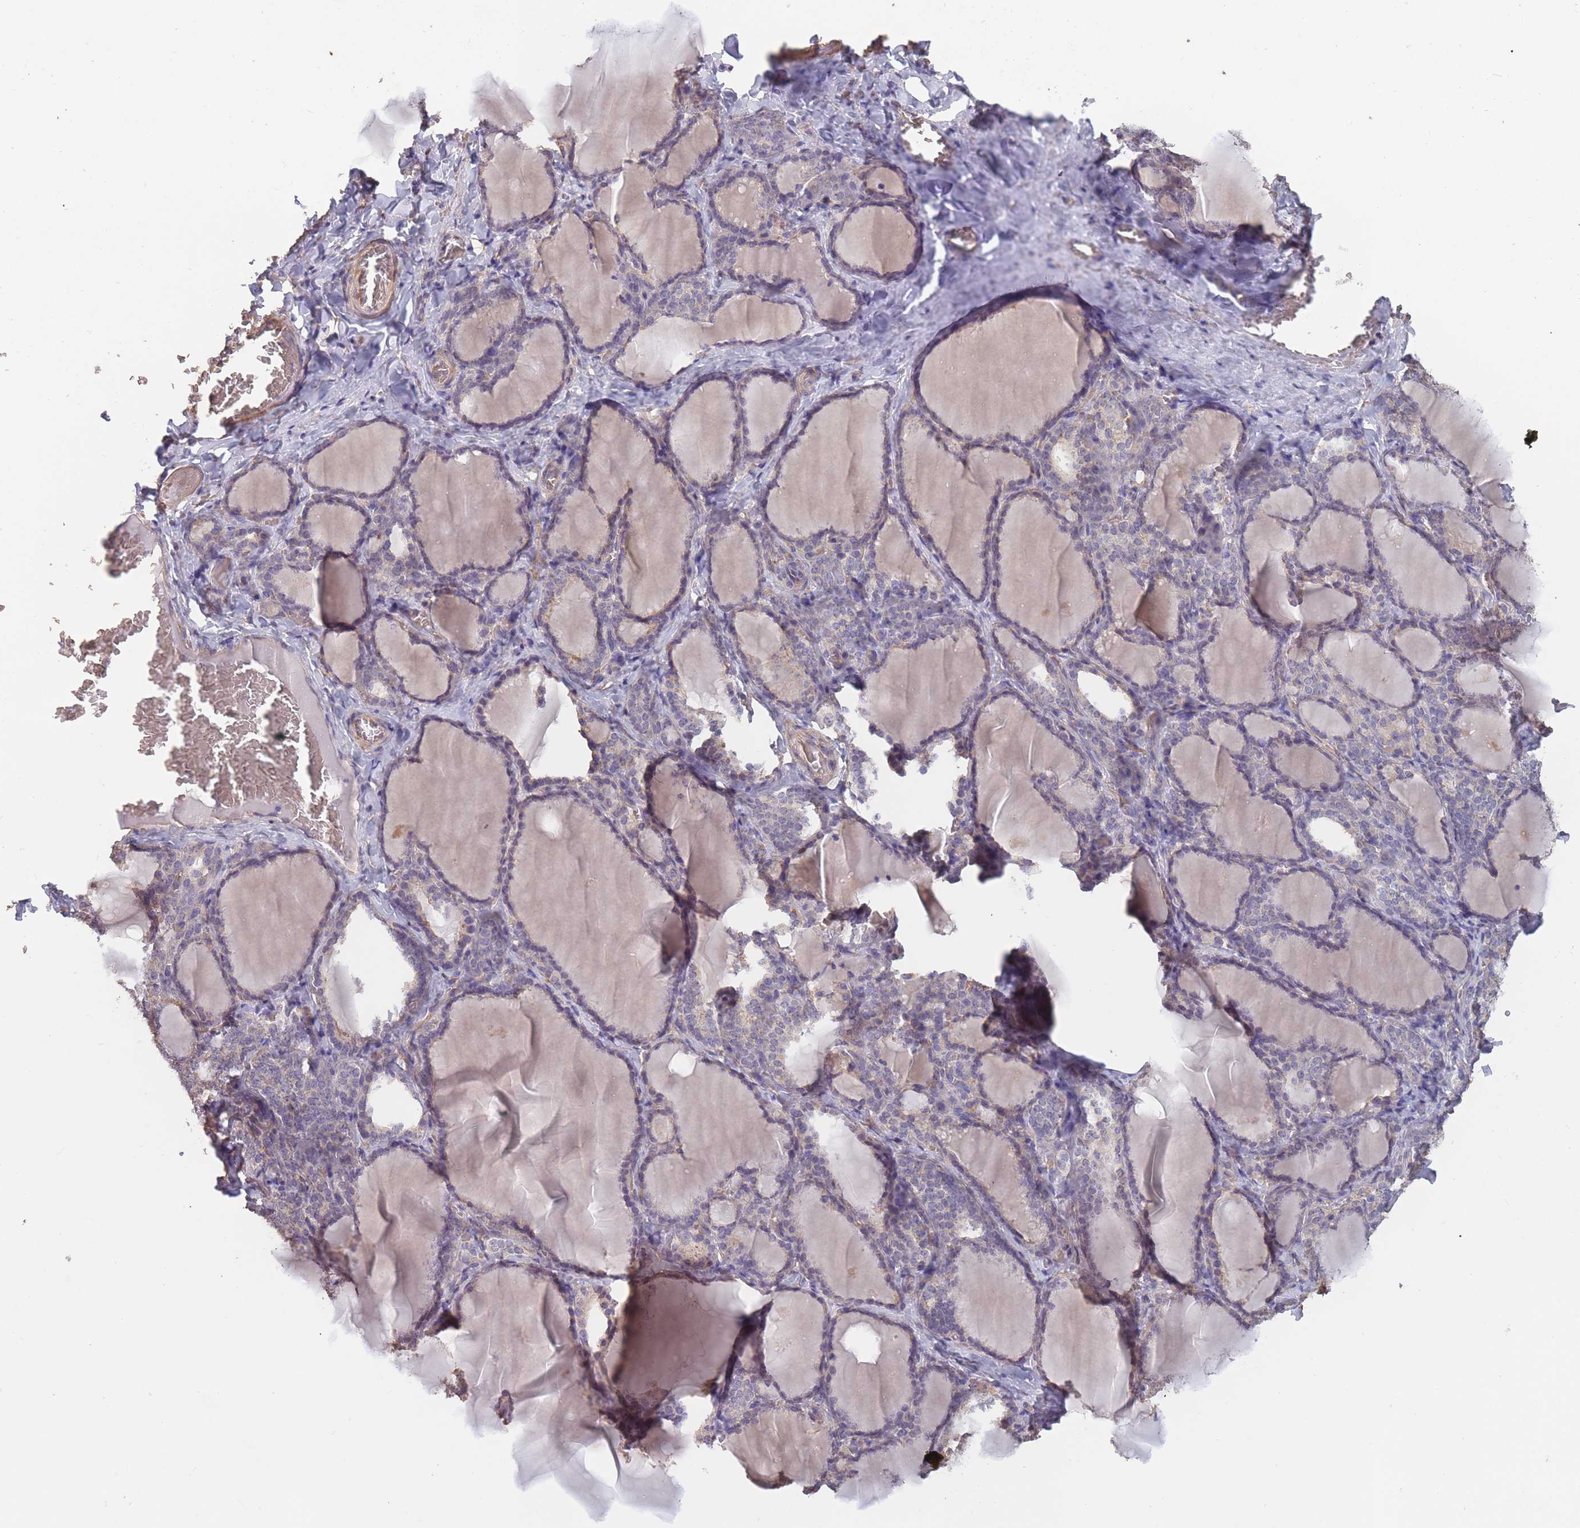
{"staining": {"intensity": "weak", "quantity": "25%-75%", "location": "cytoplasmic/membranous"}, "tissue": "thyroid gland", "cell_type": "Glandular cells", "image_type": "normal", "snomed": [{"axis": "morphology", "description": "Normal tissue, NOS"}, {"axis": "topography", "description": "Thyroid gland"}], "caption": "Immunohistochemical staining of unremarkable human thyroid gland displays low levels of weak cytoplasmic/membranous positivity in about 25%-75% of glandular cells. Ihc stains the protein in brown and the nuclei are stained blue.", "gene": "KIAA1755", "patient": {"sex": "female", "age": 31}}